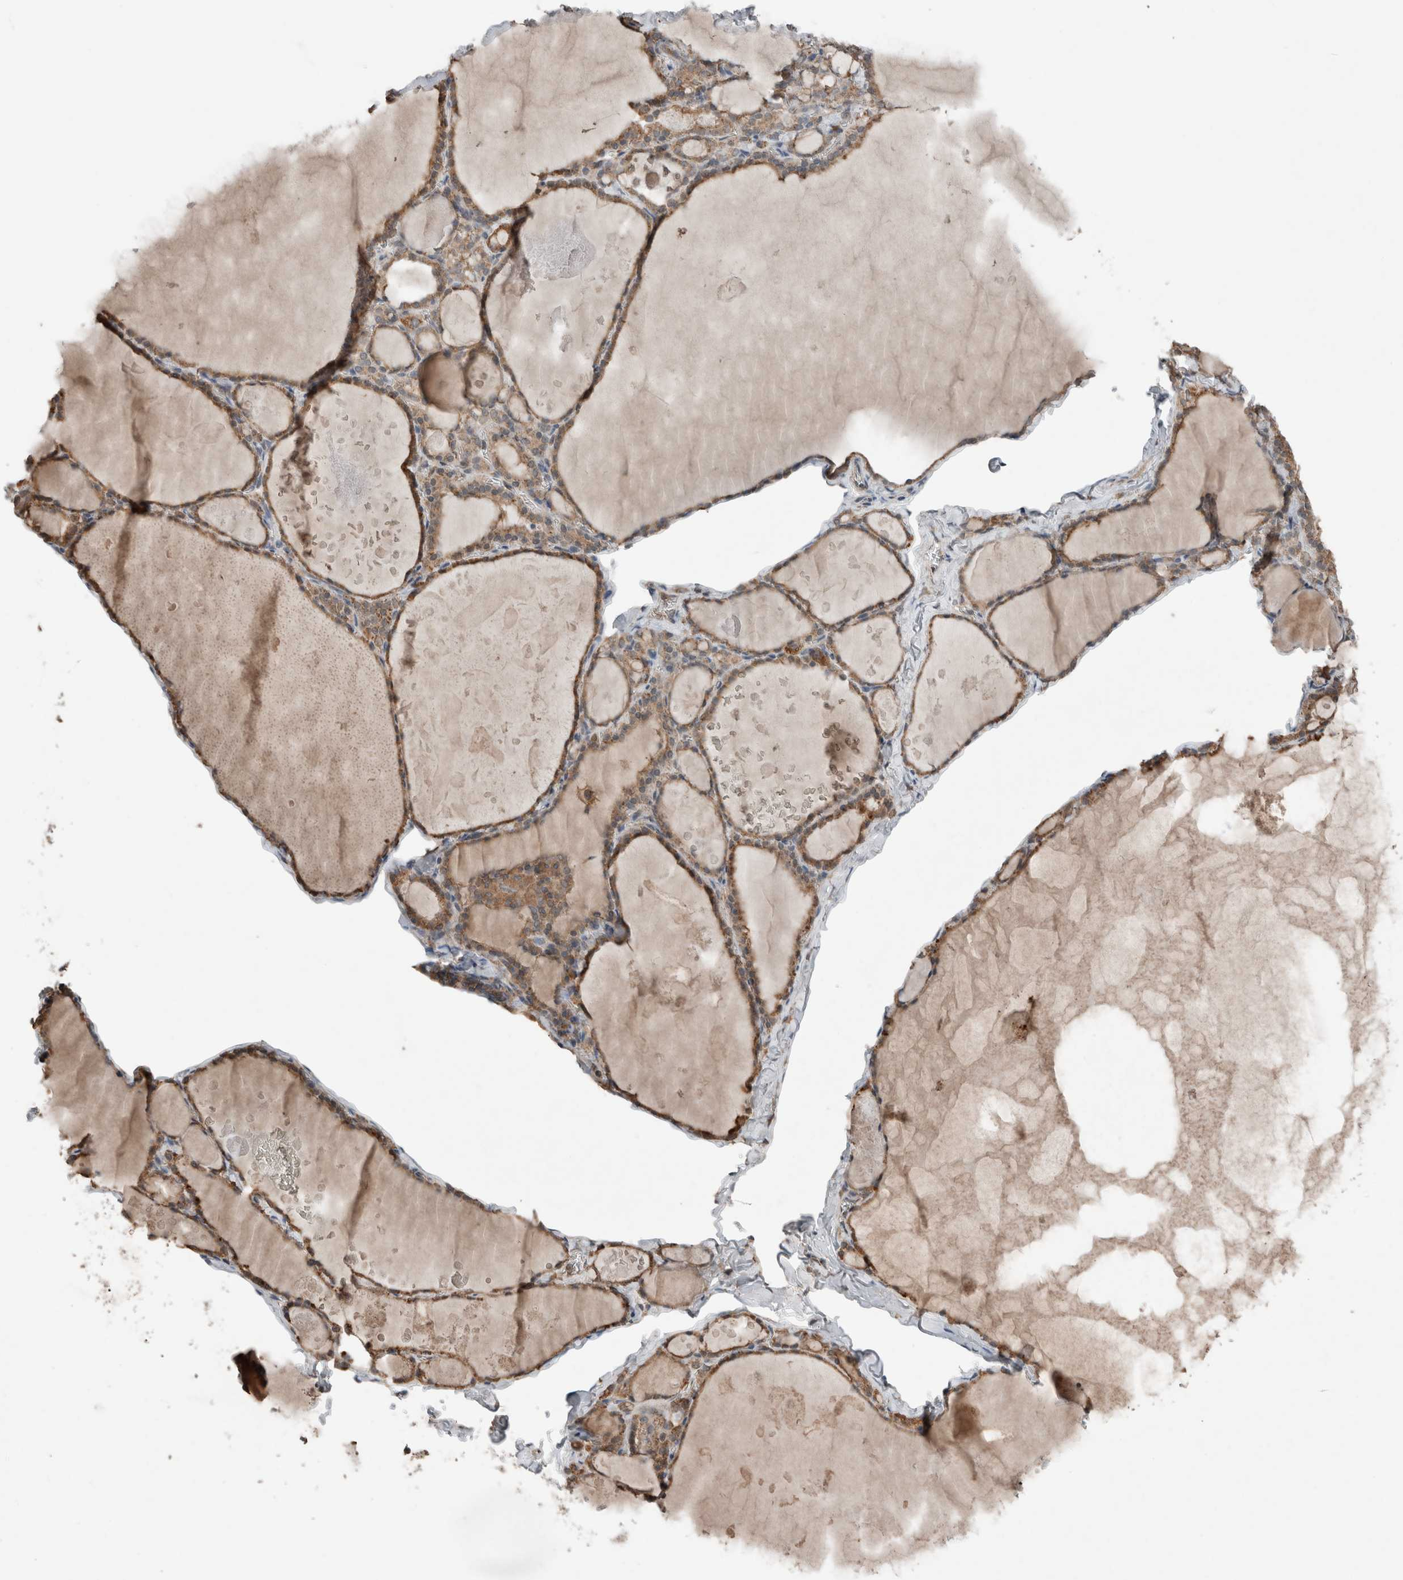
{"staining": {"intensity": "moderate", "quantity": ">75%", "location": "cytoplasmic/membranous"}, "tissue": "thyroid gland", "cell_type": "Glandular cells", "image_type": "normal", "snomed": [{"axis": "morphology", "description": "Normal tissue, NOS"}, {"axis": "topography", "description": "Thyroid gland"}], "caption": "DAB (3,3'-diaminobenzidine) immunohistochemical staining of normal human thyroid gland exhibits moderate cytoplasmic/membranous protein expression in about >75% of glandular cells.", "gene": "KLK14", "patient": {"sex": "male", "age": 56}}